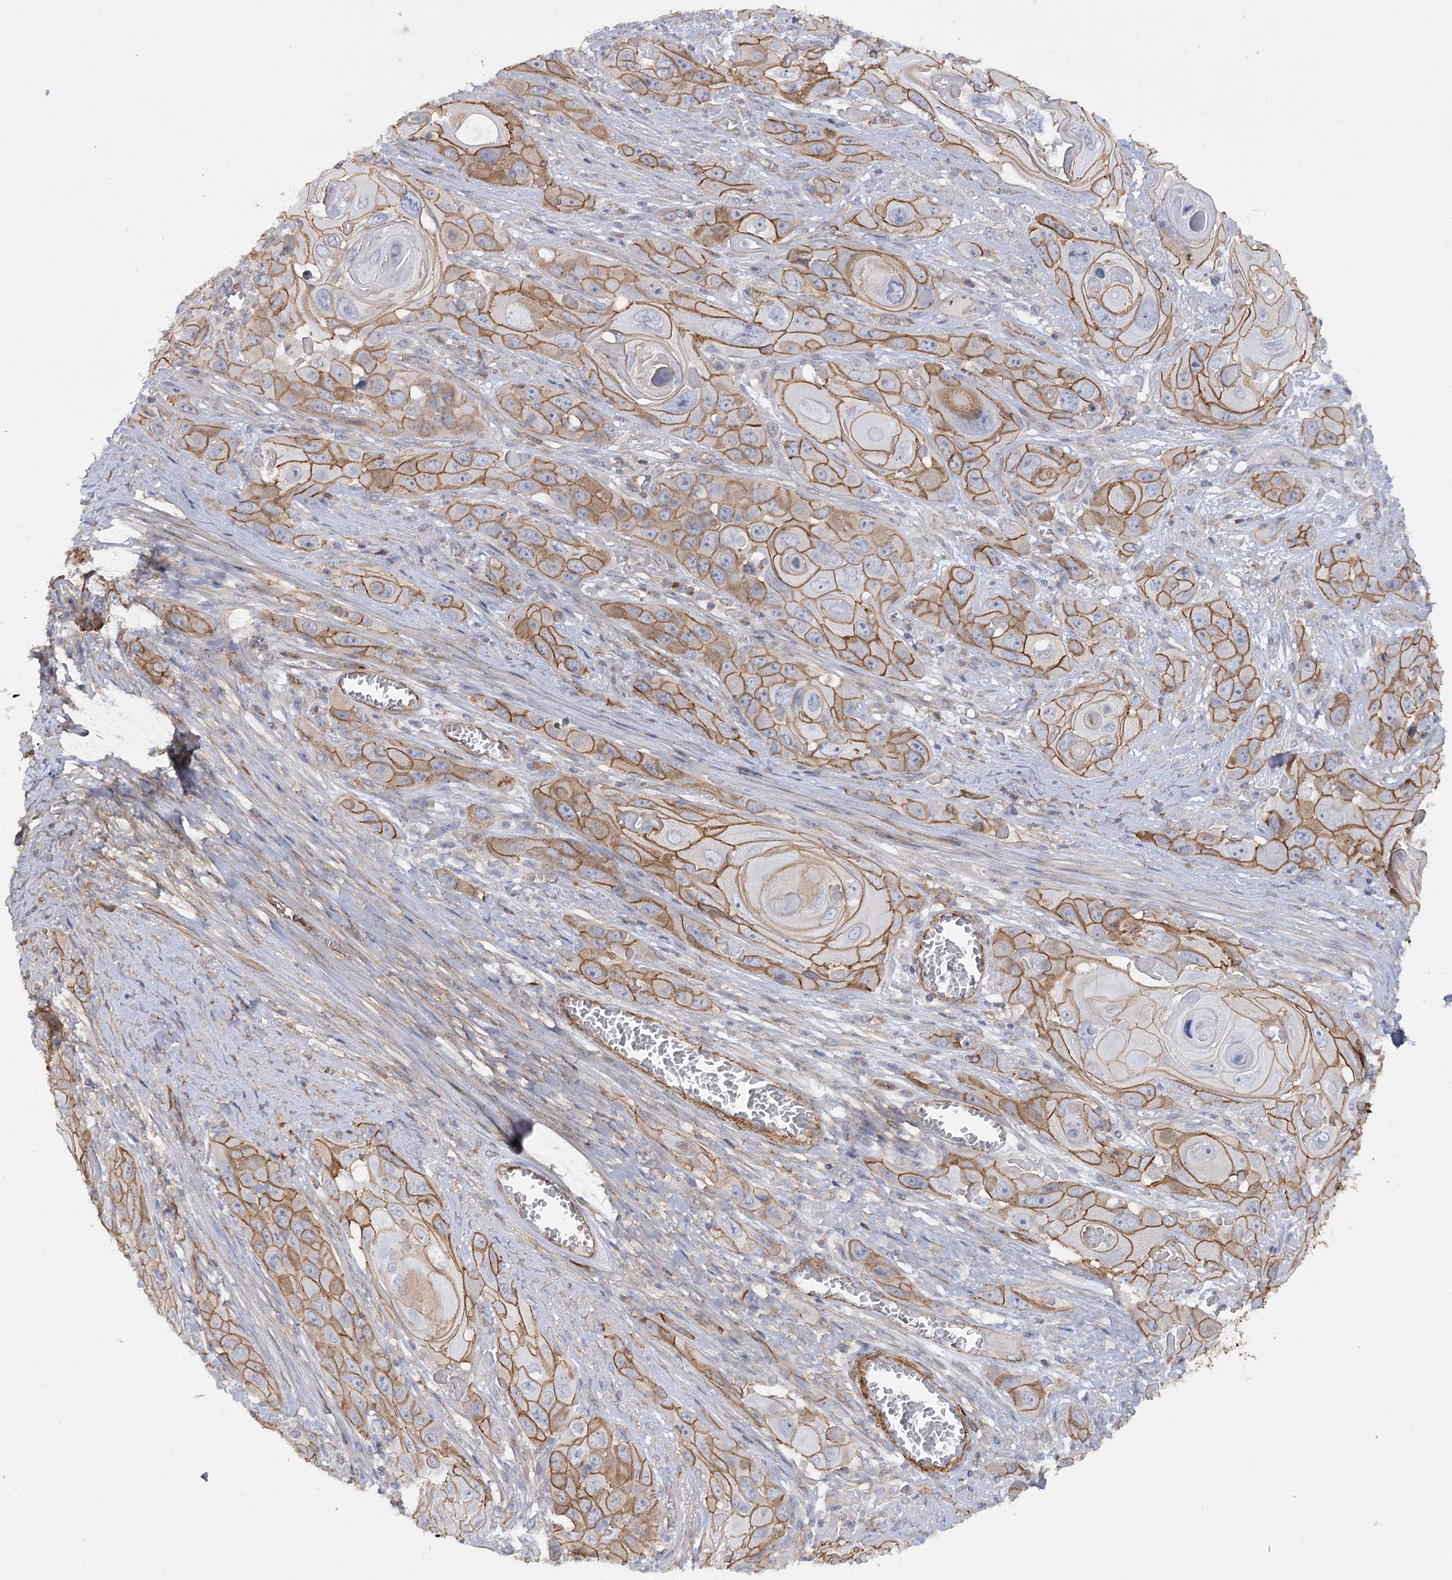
{"staining": {"intensity": "strong", "quantity": ">75%", "location": "cytoplasmic/membranous"}, "tissue": "skin cancer", "cell_type": "Tumor cells", "image_type": "cancer", "snomed": [{"axis": "morphology", "description": "Squamous cell carcinoma, NOS"}, {"axis": "topography", "description": "Skin"}], "caption": "An immunohistochemistry micrograph of neoplastic tissue is shown. Protein staining in brown highlights strong cytoplasmic/membranous positivity in skin cancer within tumor cells.", "gene": "SYNPO2", "patient": {"sex": "male", "age": 55}}